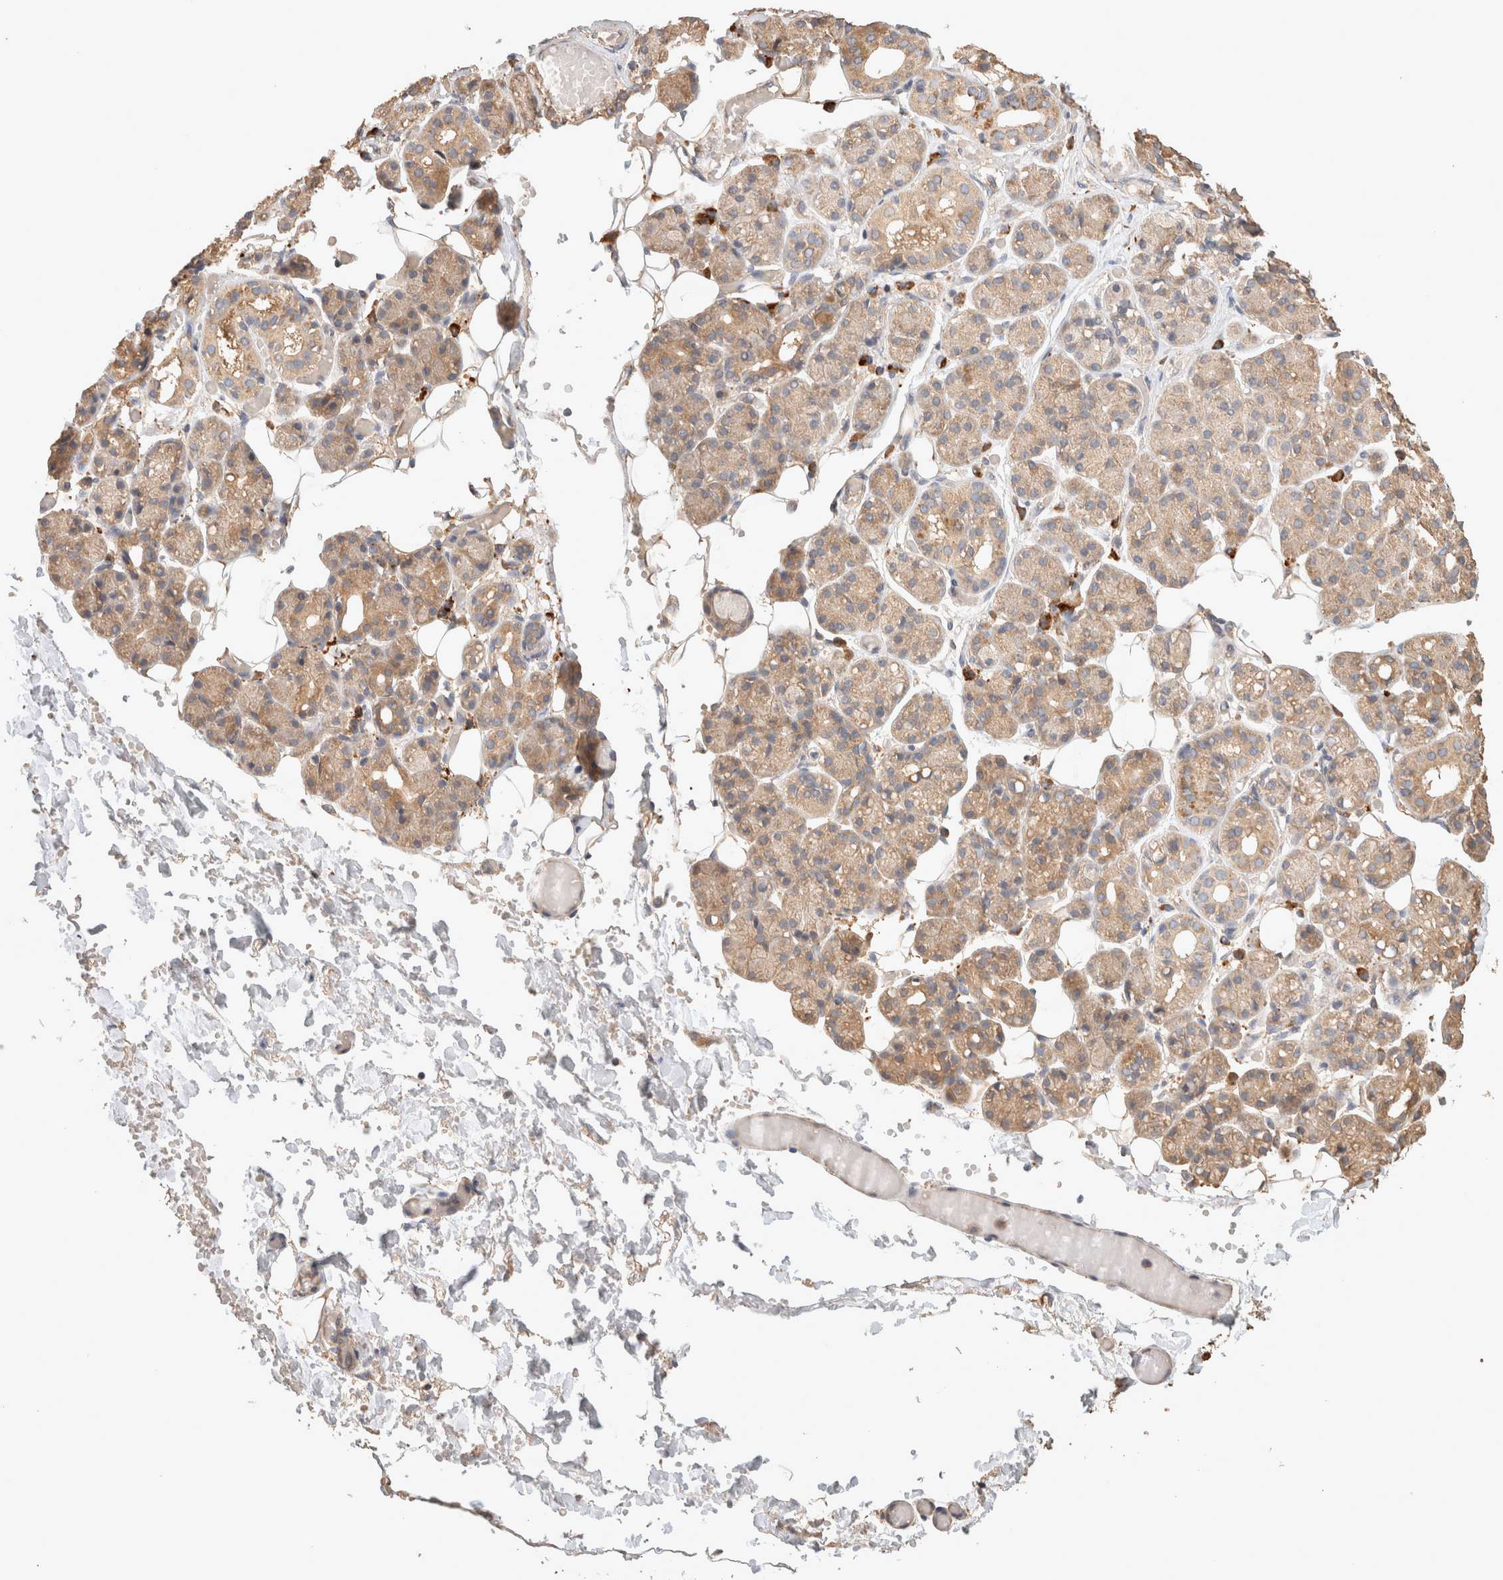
{"staining": {"intensity": "moderate", "quantity": "25%-75%", "location": "cytoplasmic/membranous"}, "tissue": "salivary gland", "cell_type": "Glandular cells", "image_type": "normal", "snomed": [{"axis": "morphology", "description": "Normal tissue, NOS"}, {"axis": "topography", "description": "Salivary gland"}], "caption": "Immunohistochemistry (IHC) photomicrograph of benign salivary gland stained for a protein (brown), which exhibits medium levels of moderate cytoplasmic/membranous expression in about 25%-75% of glandular cells.", "gene": "HROB", "patient": {"sex": "male", "age": 63}}